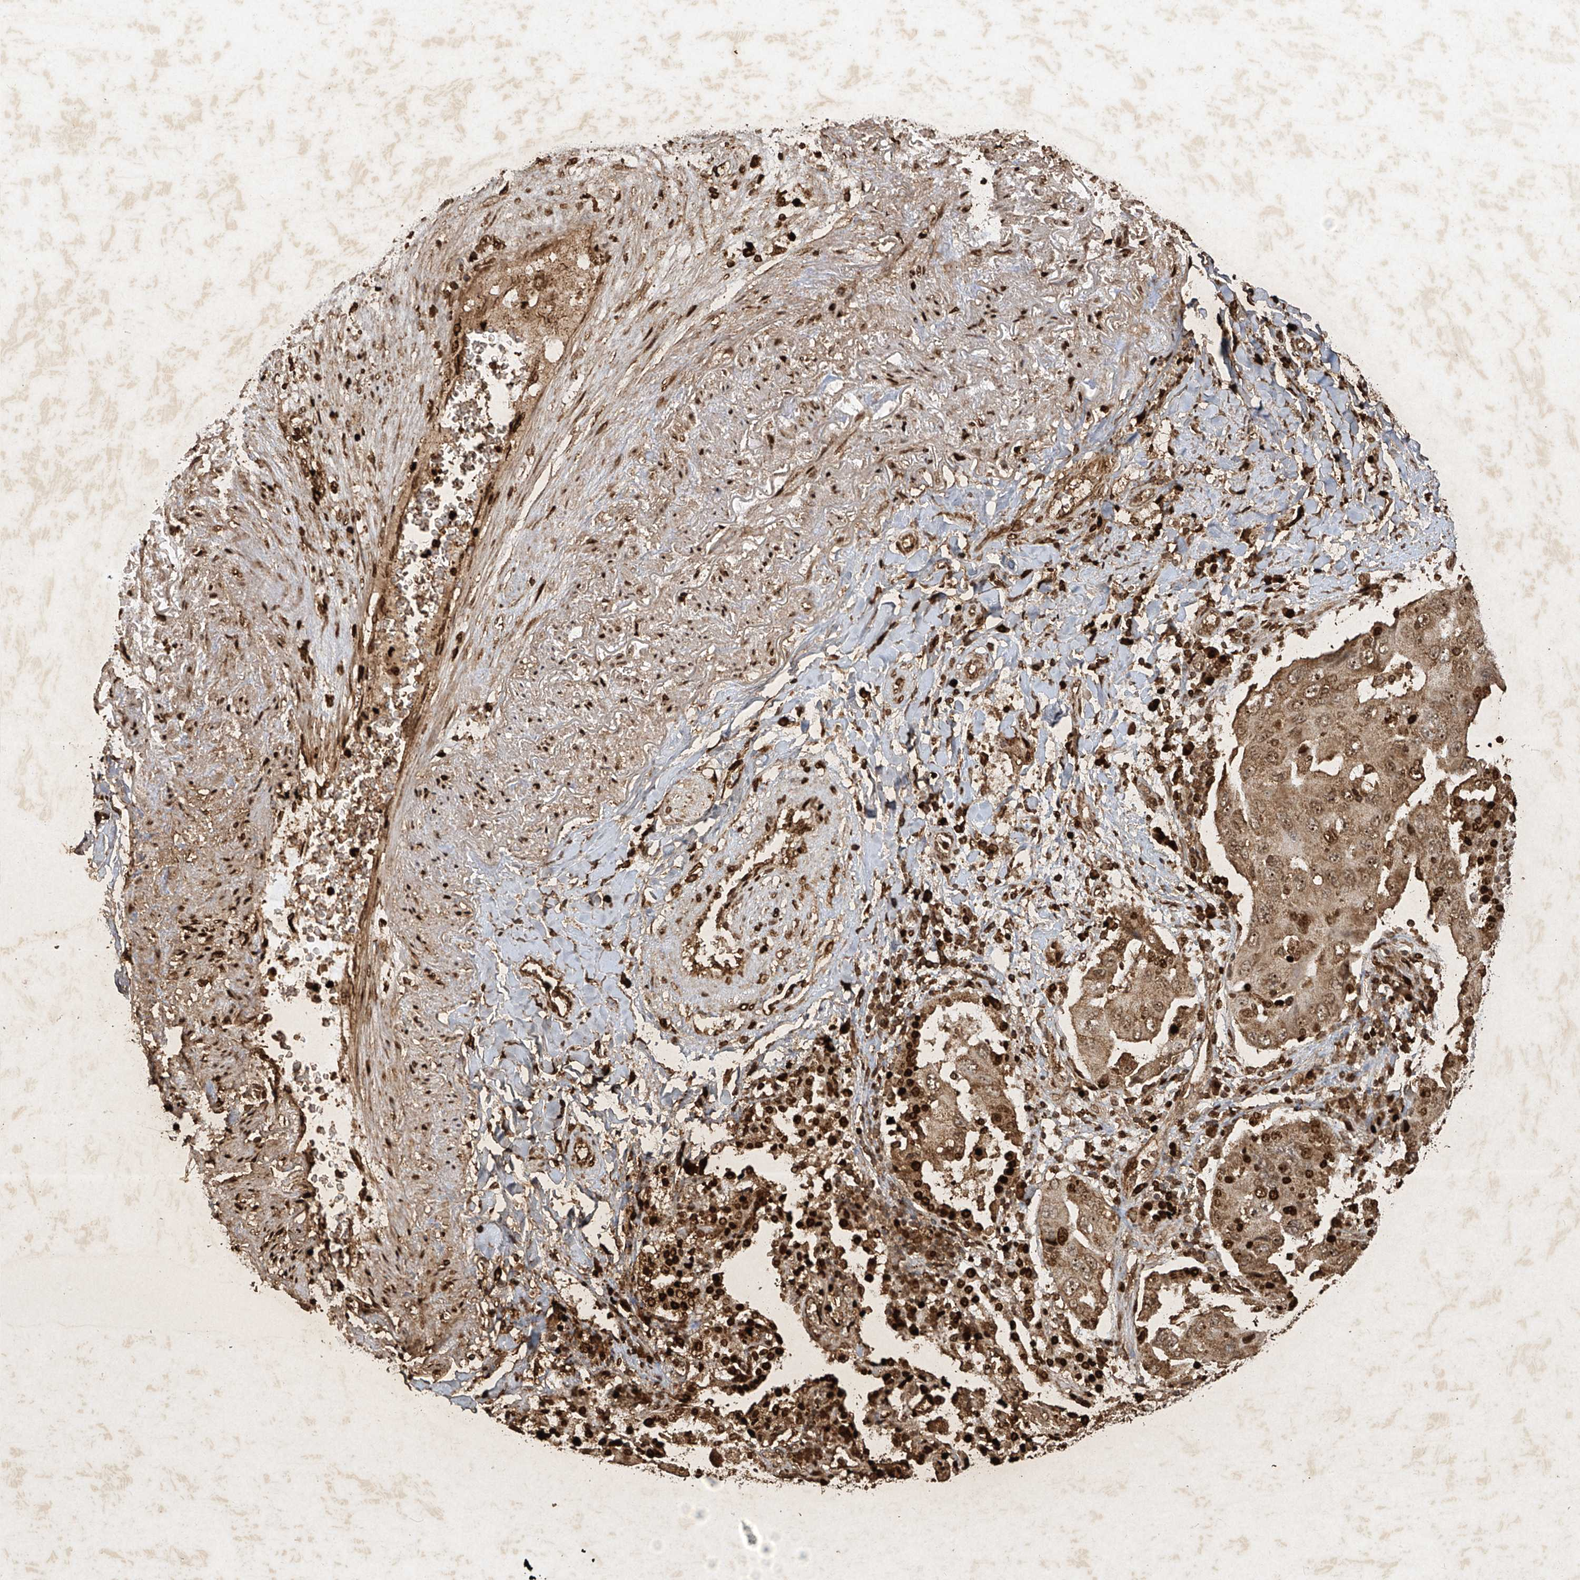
{"staining": {"intensity": "moderate", "quantity": ">75%", "location": "cytoplasmic/membranous,nuclear"}, "tissue": "lung cancer", "cell_type": "Tumor cells", "image_type": "cancer", "snomed": [{"axis": "morphology", "description": "Adenocarcinoma, NOS"}, {"axis": "topography", "description": "Lung"}], "caption": "Human lung adenocarcinoma stained with a protein marker shows moderate staining in tumor cells.", "gene": "ATRIP", "patient": {"sex": "female", "age": 65}}